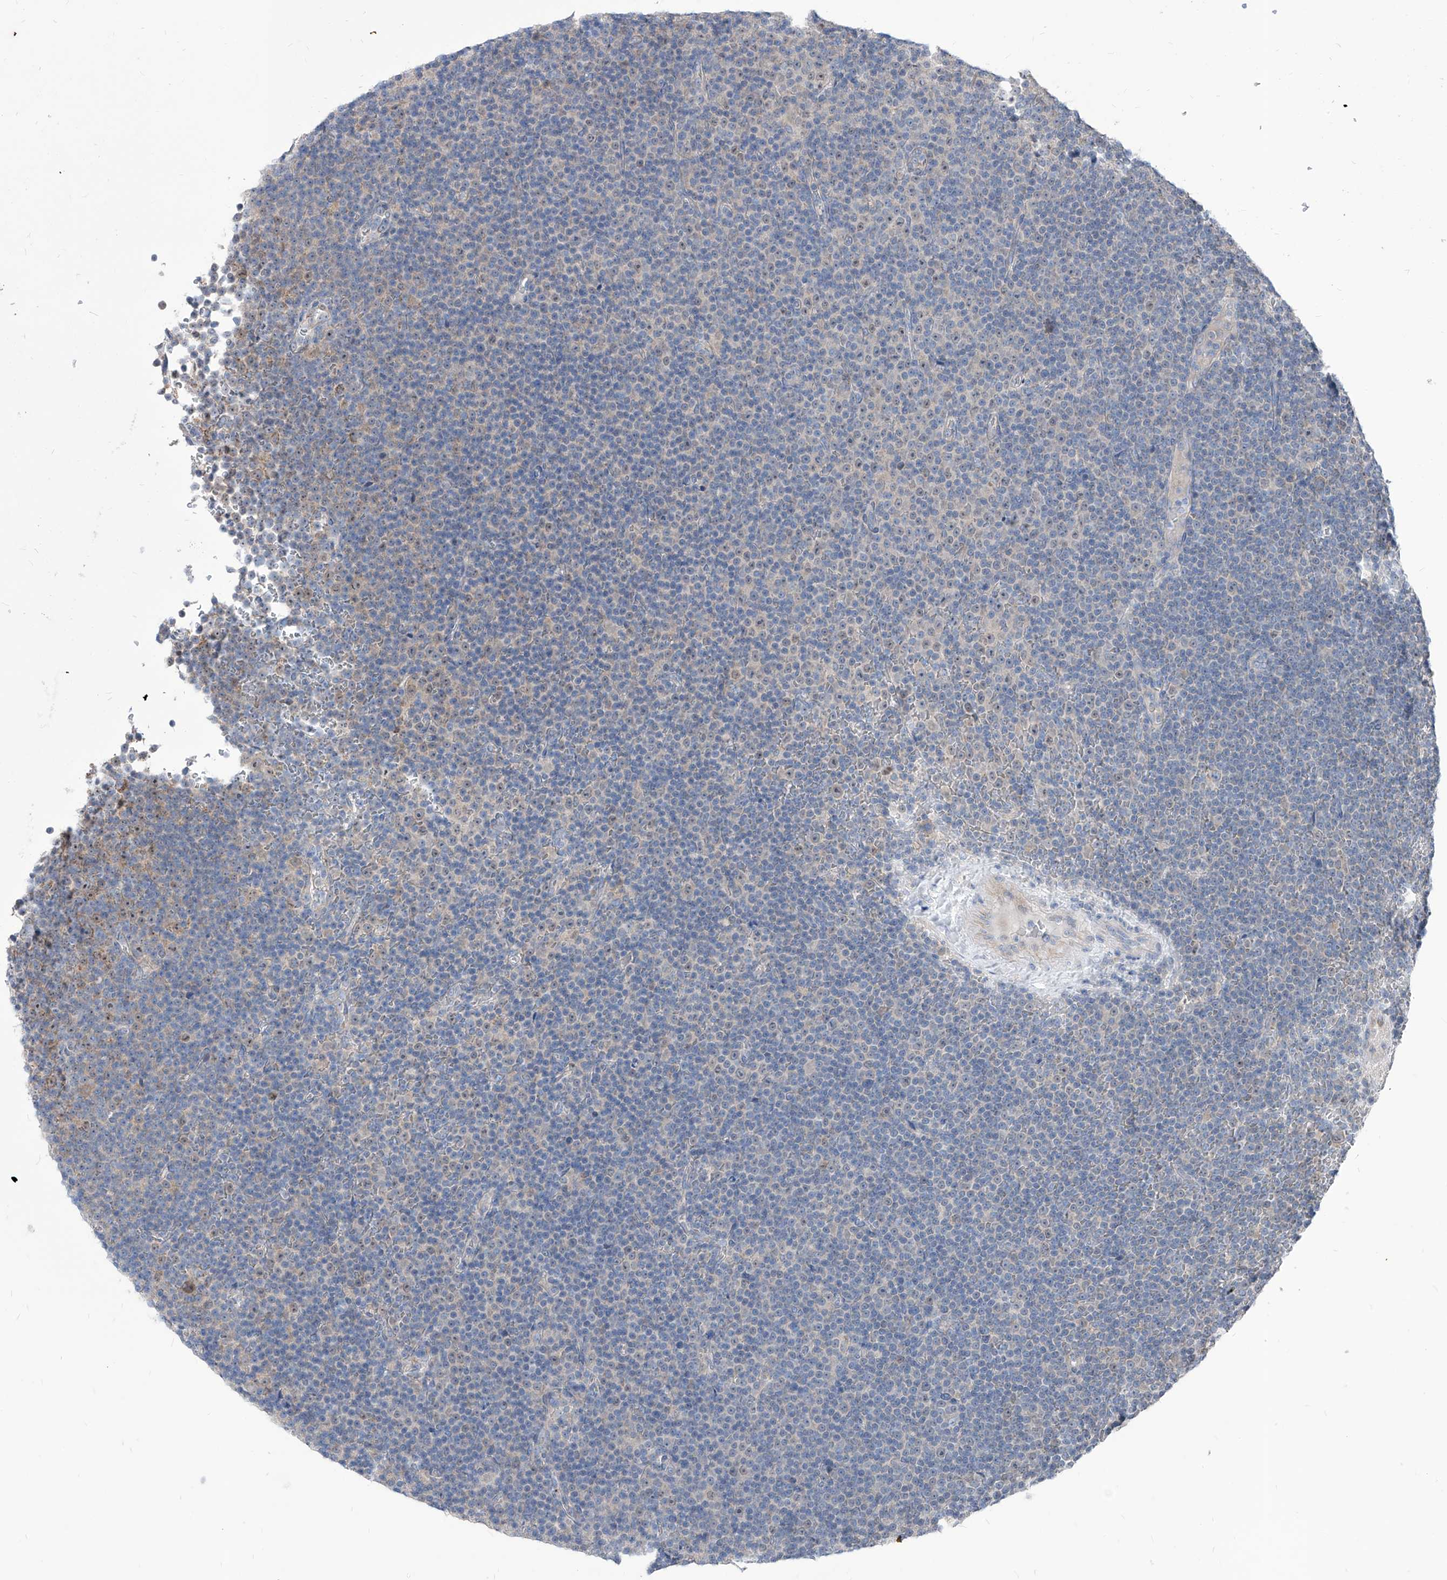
{"staining": {"intensity": "negative", "quantity": "none", "location": "none"}, "tissue": "lymphoma", "cell_type": "Tumor cells", "image_type": "cancer", "snomed": [{"axis": "morphology", "description": "Malignant lymphoma, non-Hodgkin's type, Low grade"}, {"axis": "topography", "description": "Lymph node"}], "caption": "Low-grade malignant lymphoma, non-Hodgkin's type stained for a protein using IHC shows no expression tumor cells.", "gene": "AGPS", "patient": {"sex": "female", "age": 67}}